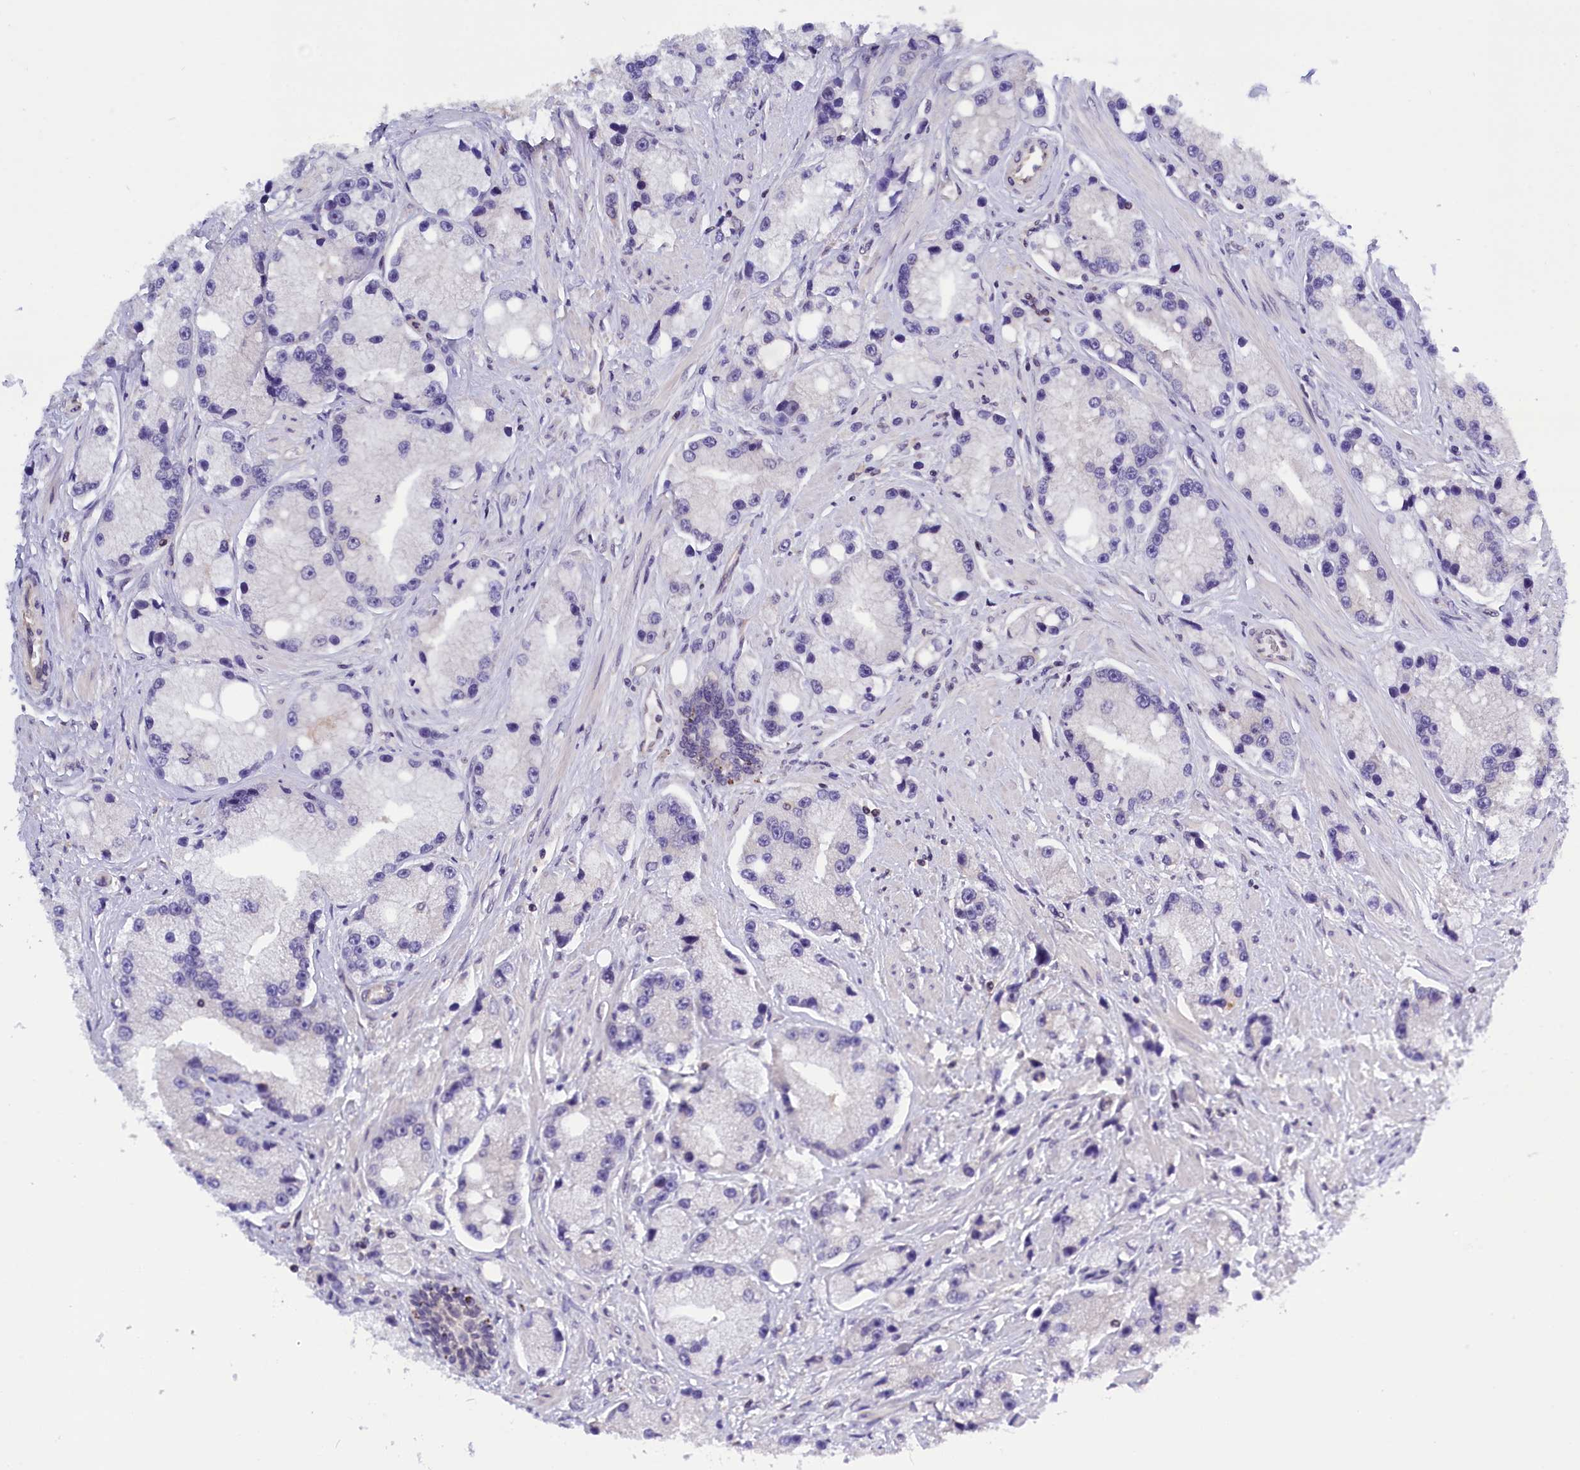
{"staining": {"intensity": "negative", "quantity": "none", "location": "none"}, "tissue": "prostate cancer", "cell_type": "Tumor cells", "image_type": "cancer", "snomed": [{"axis": "morphology", "description": "Adenocarcinoma, High grade"}, {"axis": "topography", "description": "Prostate"}], "caption": "The image shows no significant expression in tumor cells of prostate high-grade adenocarcinoma.", "gene": "TBCB", "patient": {"sex": "male", "age": 74}}